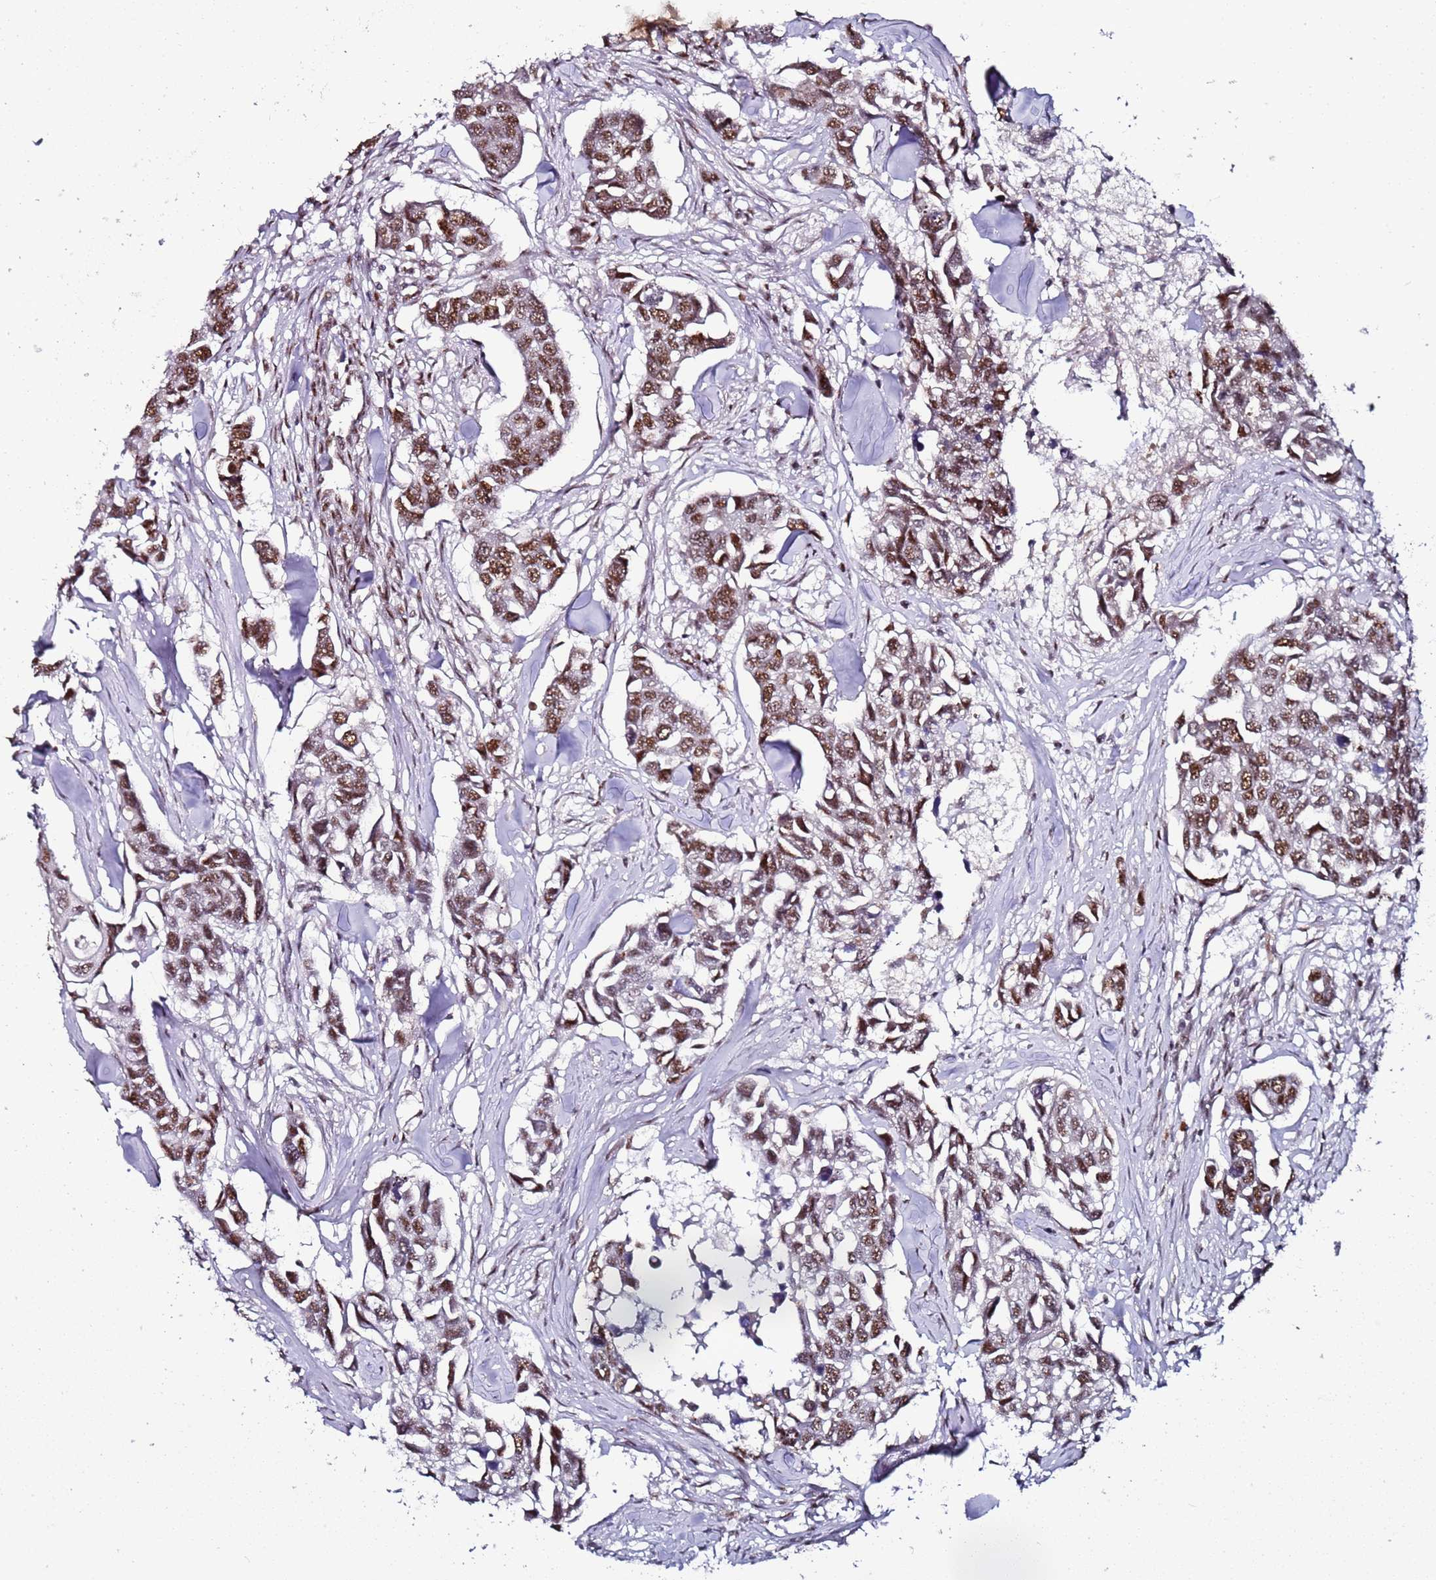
{"staining": {"intensity": "moderate", "quantity": ">75%", "location": "nuclear"}, "tissue": "breast cancer", "cell_type": "Tumor cells", "image_type": "cancer", "snomed": [{"axis": "morphology", "description": "Duct carcinoma"}, {"axis": "topography", "description": "Breast"}], "caption": "Brown immunohistochemical staining in breast cancer shows moderate nuclear expression in about >75% of tumor cells. (IHC, brightfield microscopy, high magnification).", "gene": "PSMA7", "patient": {"sex": "female", "age": 83}}